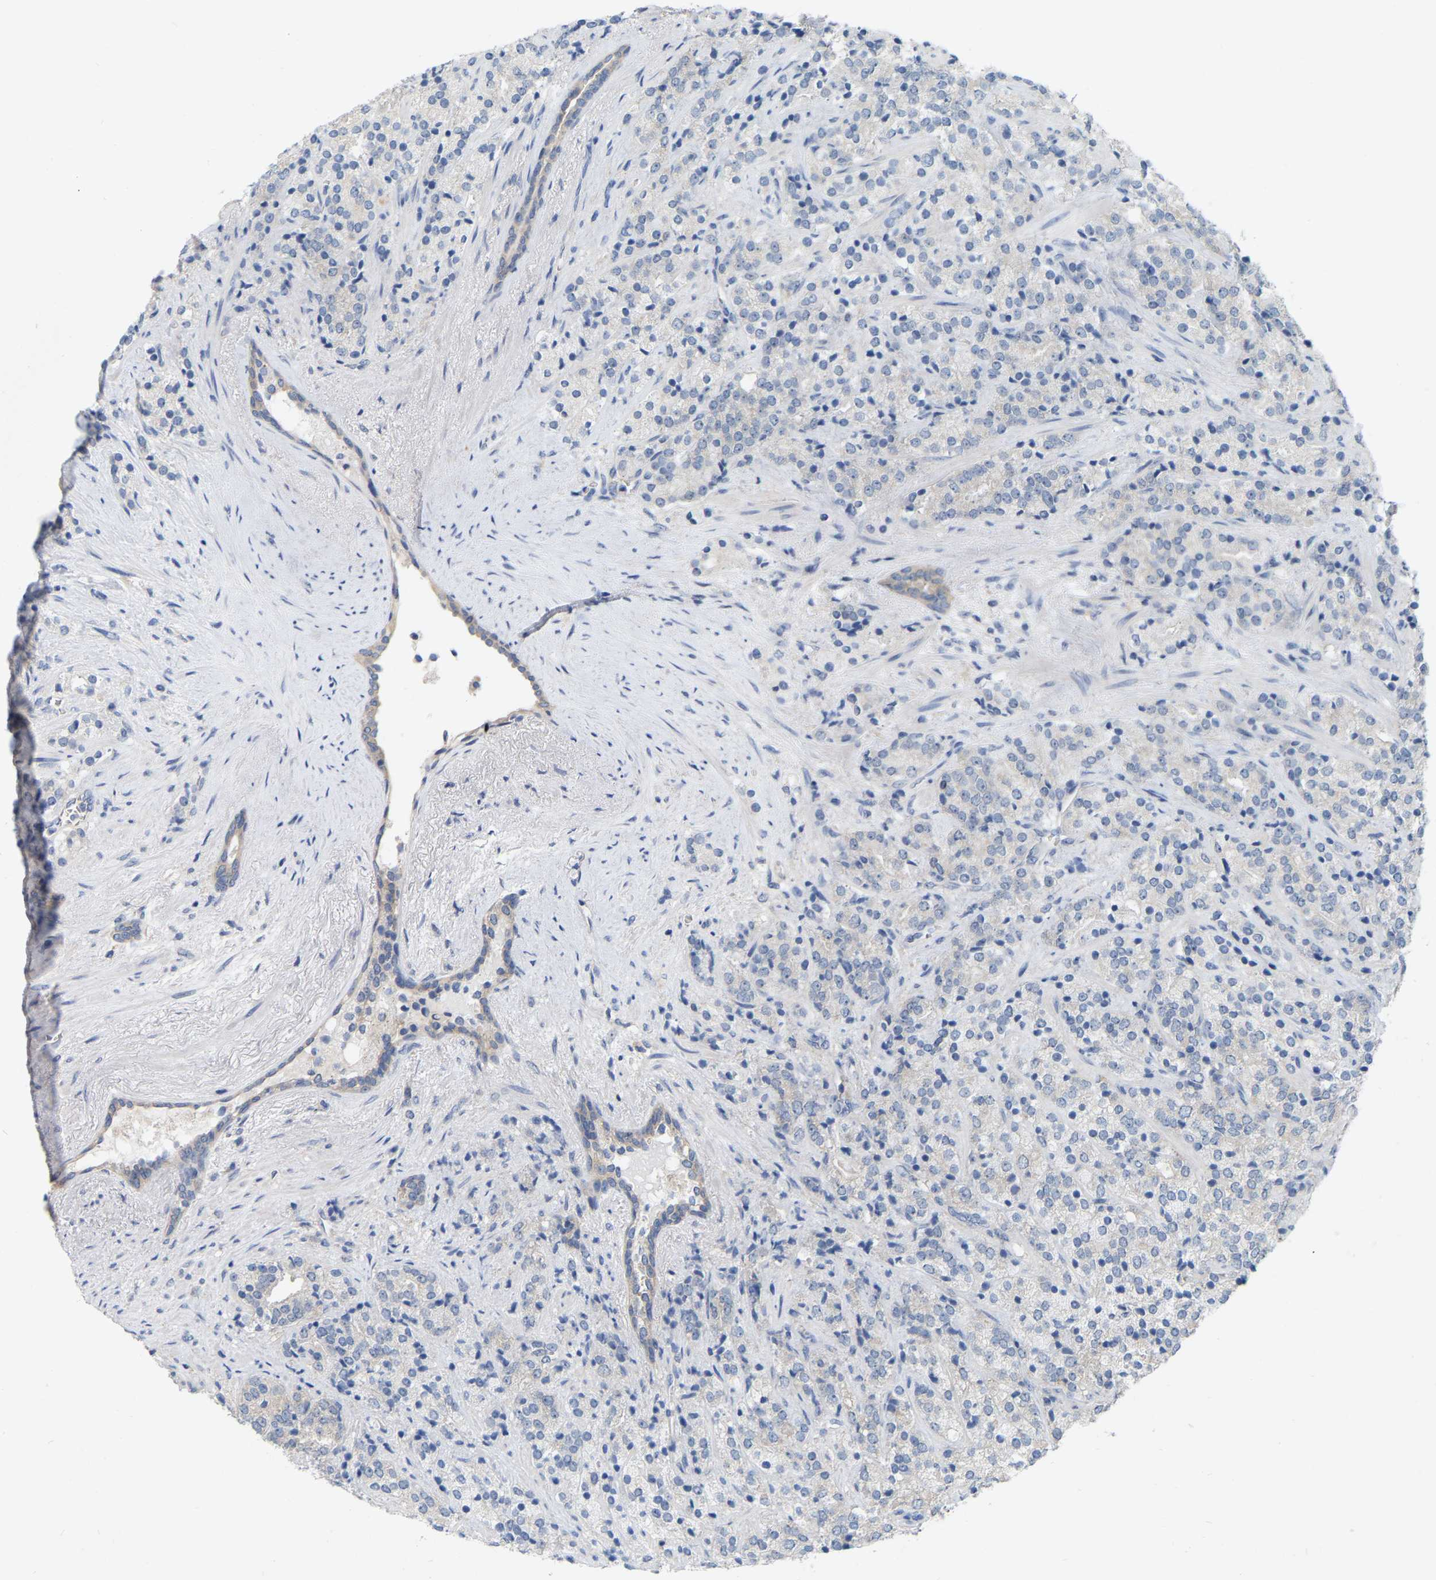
{"staining": {"intensity": "weak", "quantity": "25%-75%", "location": "cytoplasmic/membranous"}, "tissue": "prostate cancer", "cell_type": "Tumor cells", "image_type": "cancer", "snomed": [{"axis": "morphology", "description": "Adenocarcinoma, High grade"}, {"axis": "topography", "description": "Prostate"}], "caption": "This is a histology image of immunohistochemistry staining of prostate cancer (adenocarcinoma (high-grade)), which shows weak staining in the cytoplasmic/membranous of tumor cells.", "gene": "WIPI2", "patient": {"sex": "male", "age": 71}}